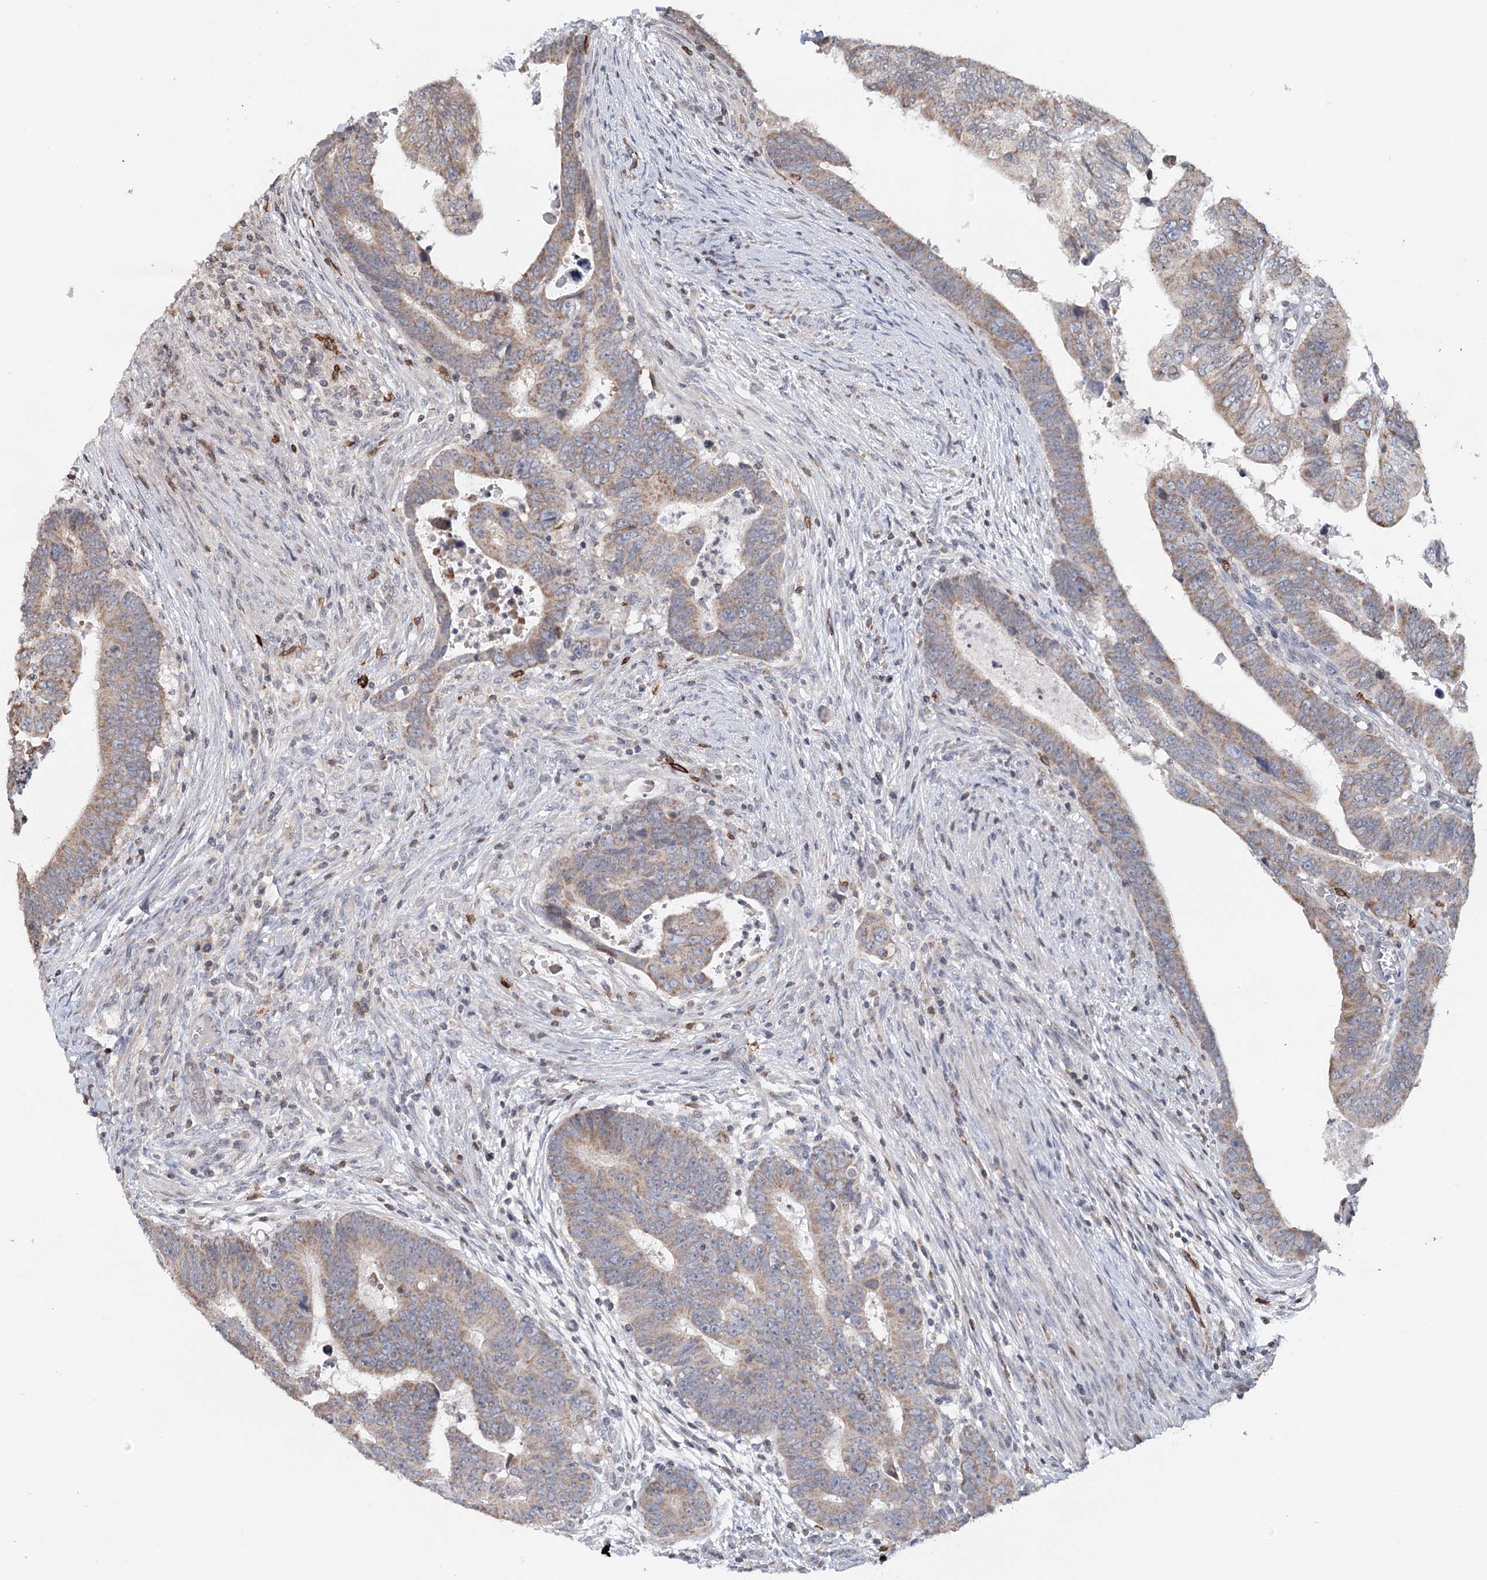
{"staining": {"intensity": "weak", "quantity": ">75%", "location": "cytoplasmic/membranous"}, "tissue": "colorectal cancer", "cell_type": "Tumor cells", "image_type": "cancer", "snomed": [{"axis": "morphology", "description": "Normal tissue, NOS"}, {"axis": "morphology", "description": "Adenocarcinoma, NOS"}, {"axis": "topography", "description": "Rectum"}], "caption": "The micrograph displays staining of colorectal cancer, revealing weak cytoplasmic/membranous protein expression (brown color) within tumor cells.", "gene": "ICOS", "patient": {"sex": "female", "age": 65}}